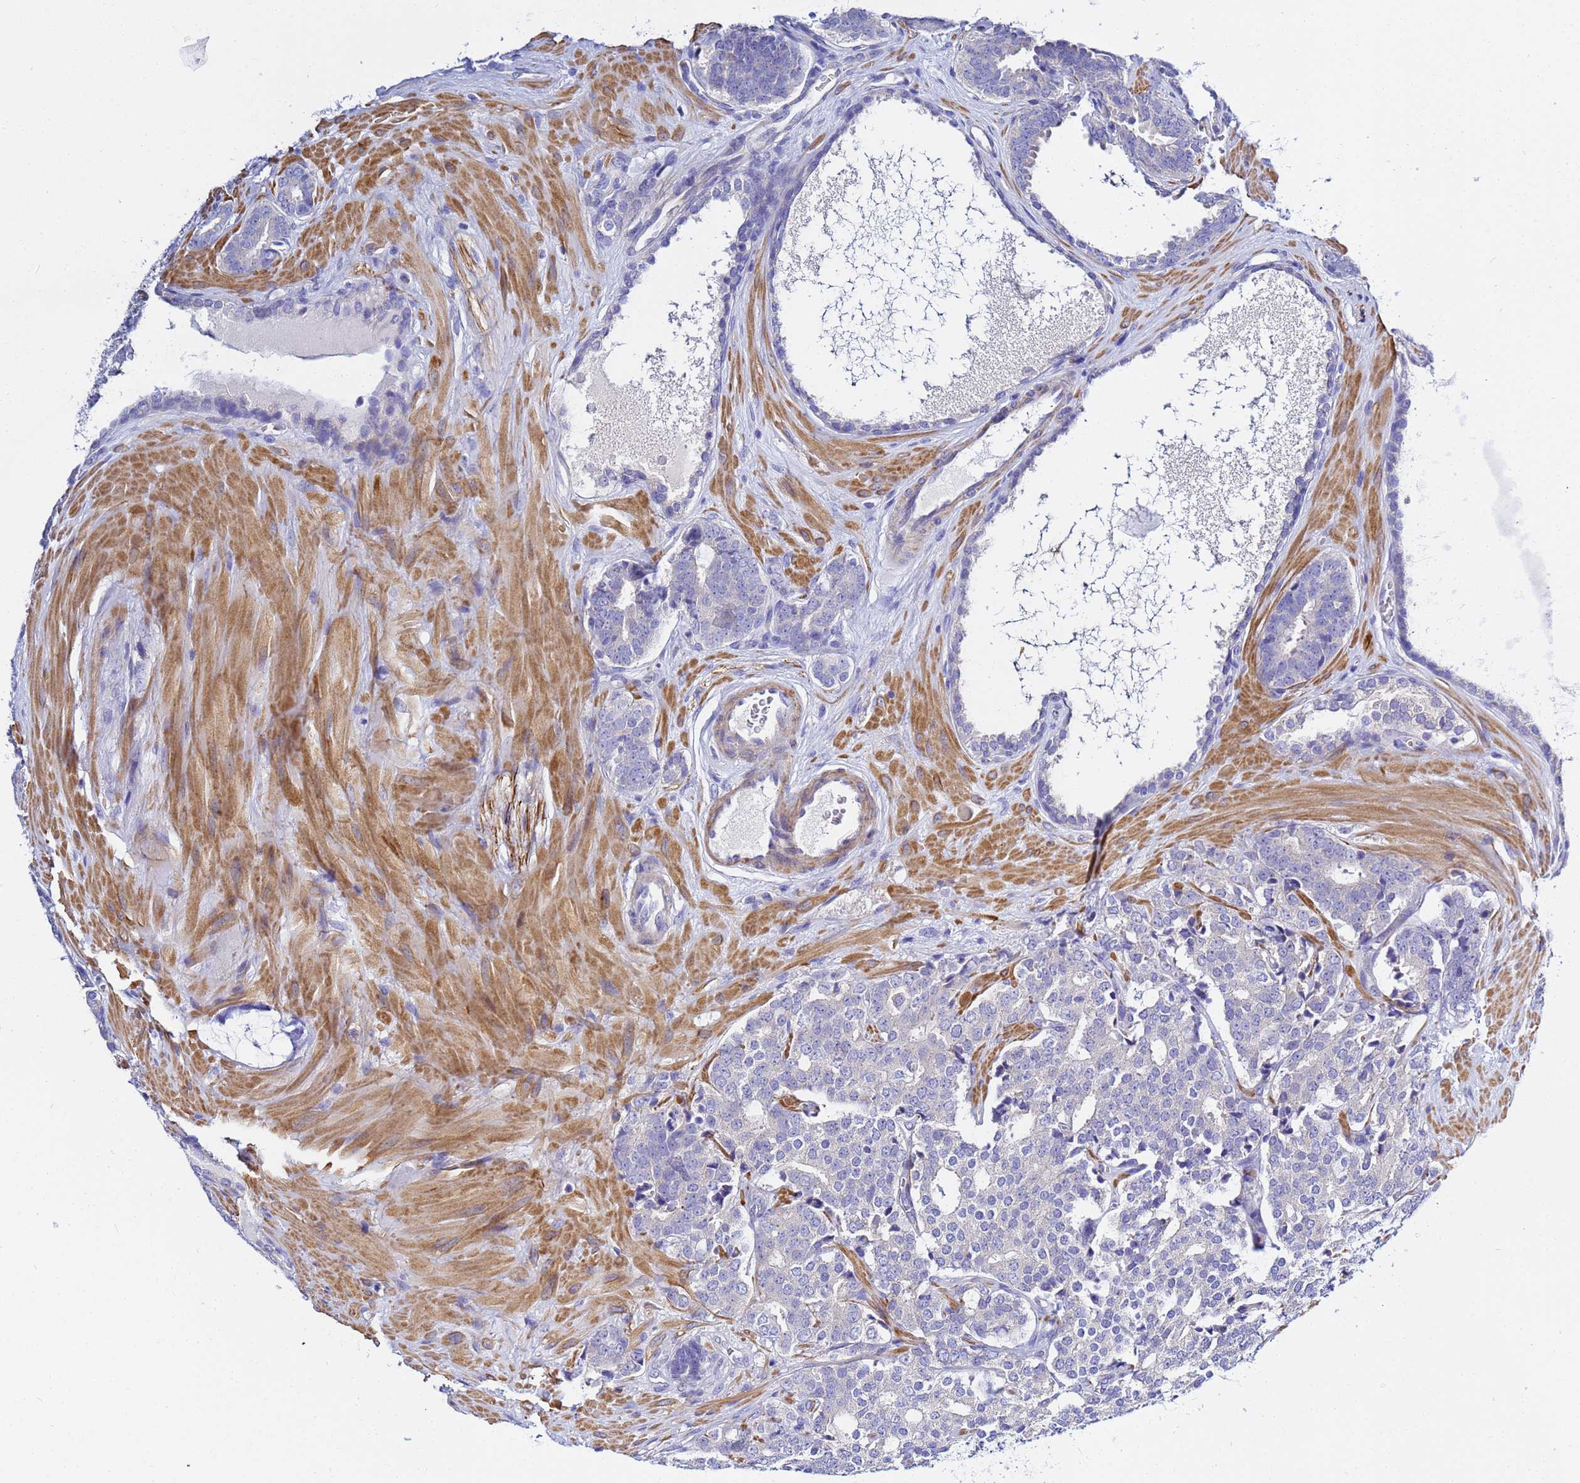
{"staining": {"intensity": "negative", "quantity": "none", "location": "none"}, "tissue": "prostate cancer", "cell_type": "Tumor cells", "image_type": "cancer", "snomed": [{"axis": "morphology", "description": "Adenocarcinoma, High grade"}, {"axis": "topography", "description": "Prostate"}], "caption": "Protein analysis of prostate high-grade adenocarcinoma reveals no significant expression in tumor cells.", "gene": "USP18", "patient": {"sex": "male", "age": 63}}